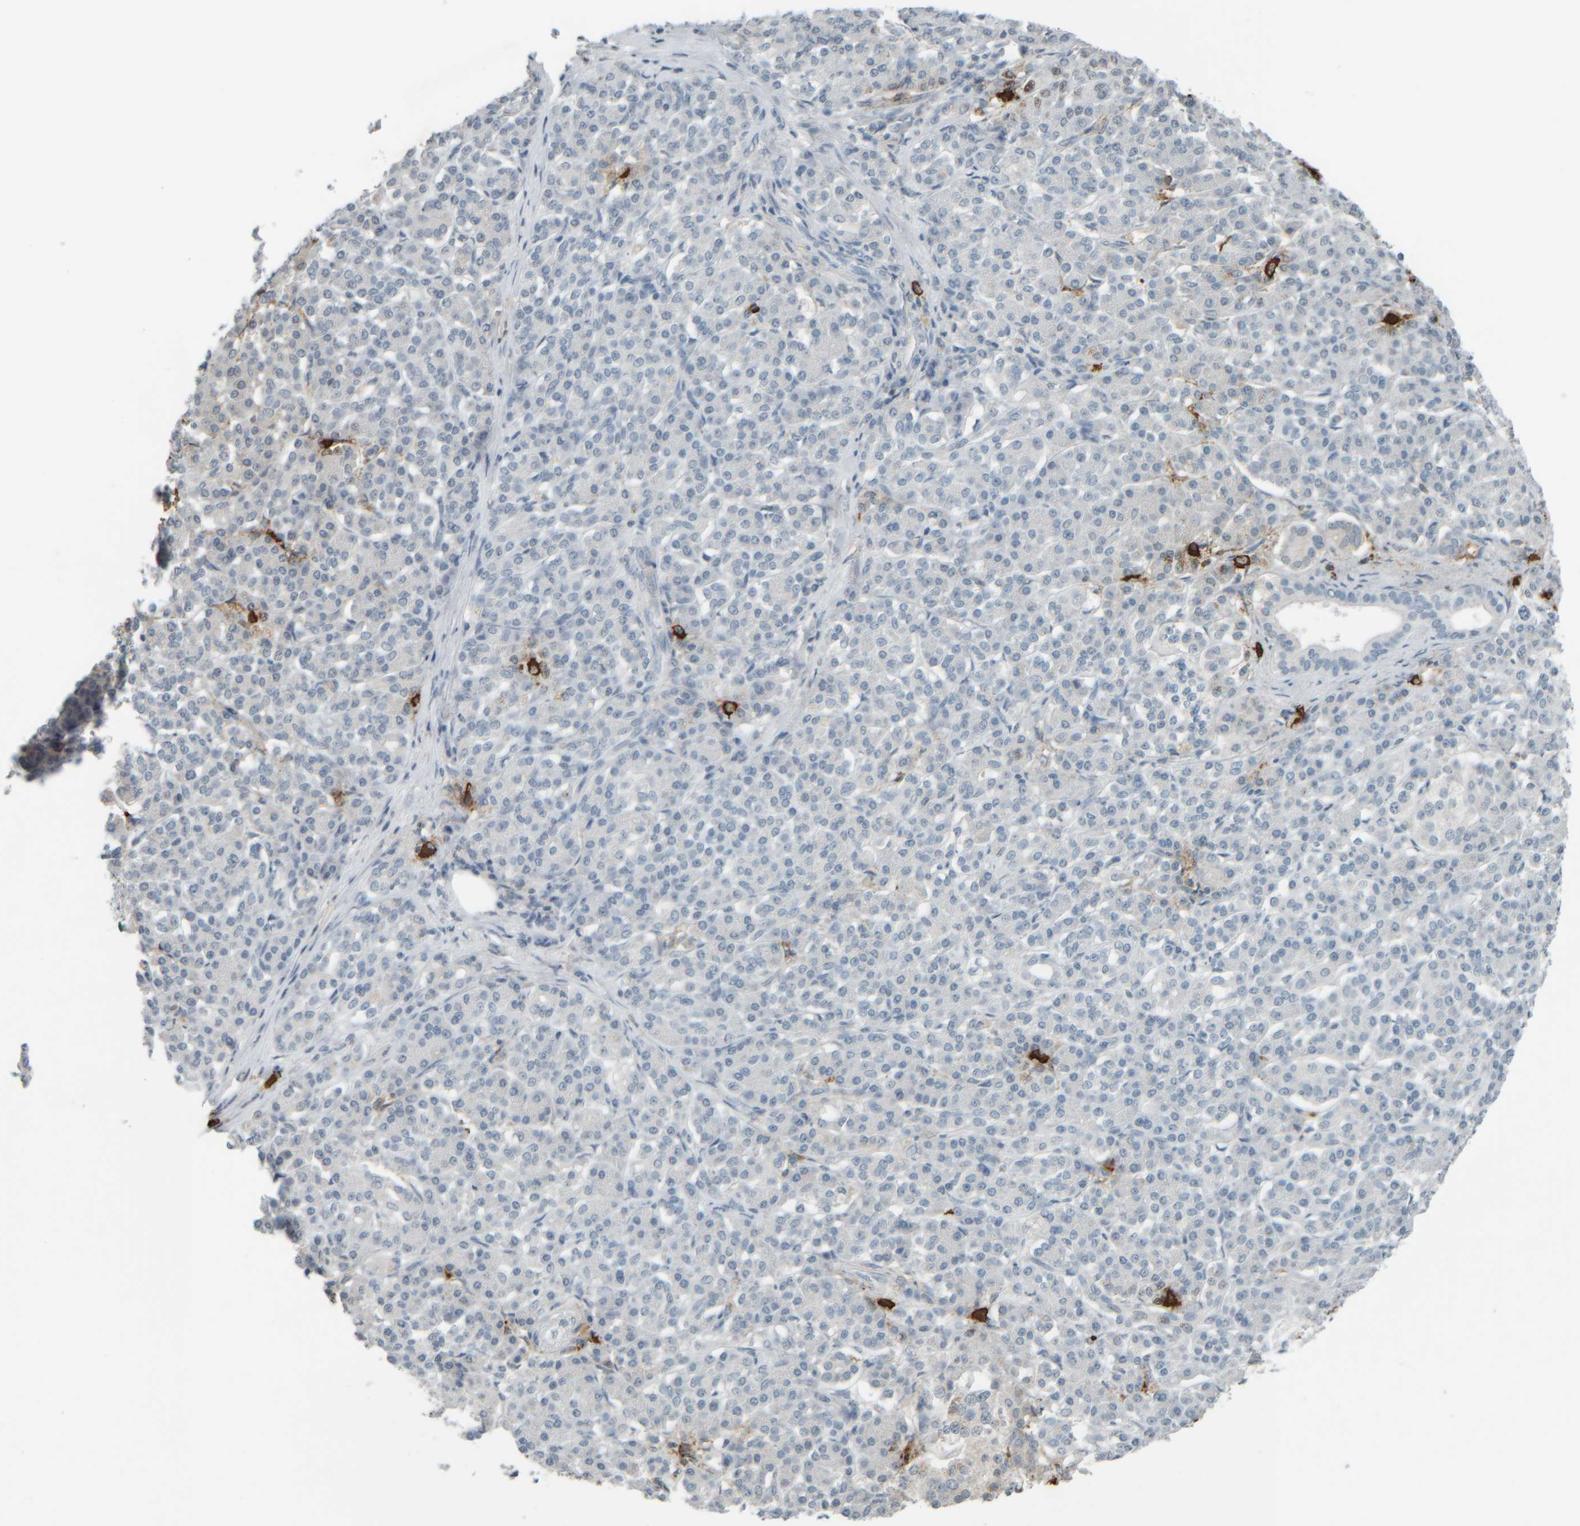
{"staining": {"intensity": "weak", "quantity": "25%-75%", "location": "cytoplasmic/membranous"}, "tissue": "pancreatic cancer", "cell_type": "Tumor cells", "image_type": "cancer", "snomed": [{"axis": "morphology", "description": "Normal tissue, NOS"}, {"axis": "topography", "description": "Pancreas"}], "caption": "This is an image of immunohistochemistry staining of pancreatic cancer, which shows weak positivity in the cytoplasmic/membranous of tumor cells.", "gene": "TPSAB1", "patient": {"sex": "male", "age": 42}}